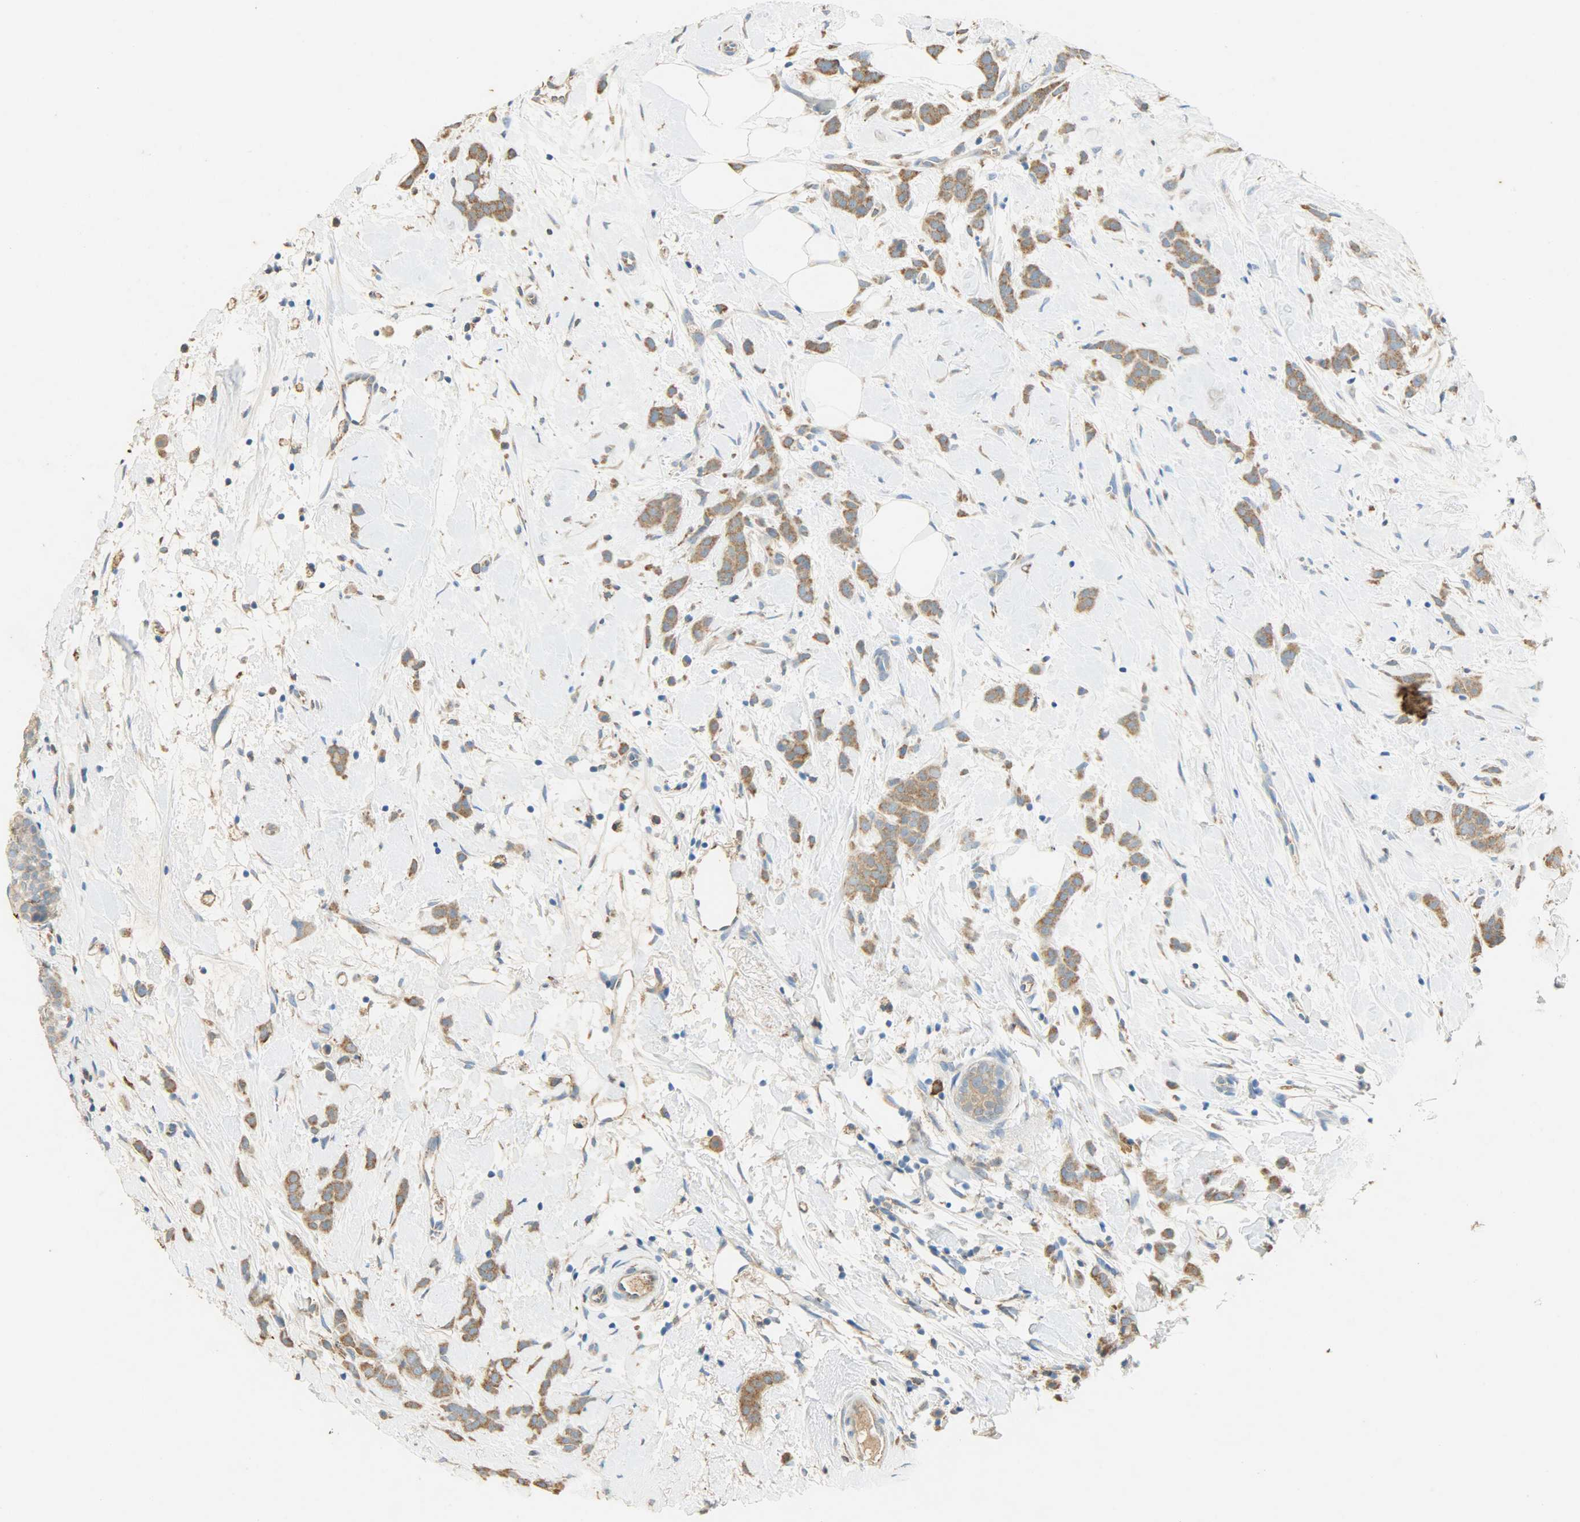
{"staining": {"intensity": "moderate", "quantity": ">75%", "location": "cytoplasmic/membranous"}, "tissue": "breast cancer", "cell_type": "Tumor cells", "image_type": "cancer", "snomed": [{"axis": "morphology", "description": "Lobular carcinoma, in situ"}, {"axis": "morphology", "description": "Lobular carcinoma"}, {"axis": "topography", "description": "Breast"}], "caption": "Immunohistochemical staining of human breast cancer (lobular carcinoma in situ) reveals medium levels of moderate cytoplasmic/membranous positivity in approximately >75% of tumor cells.", "gene": "HSPA5", "patient": {"sex": "female", "age": 41}}